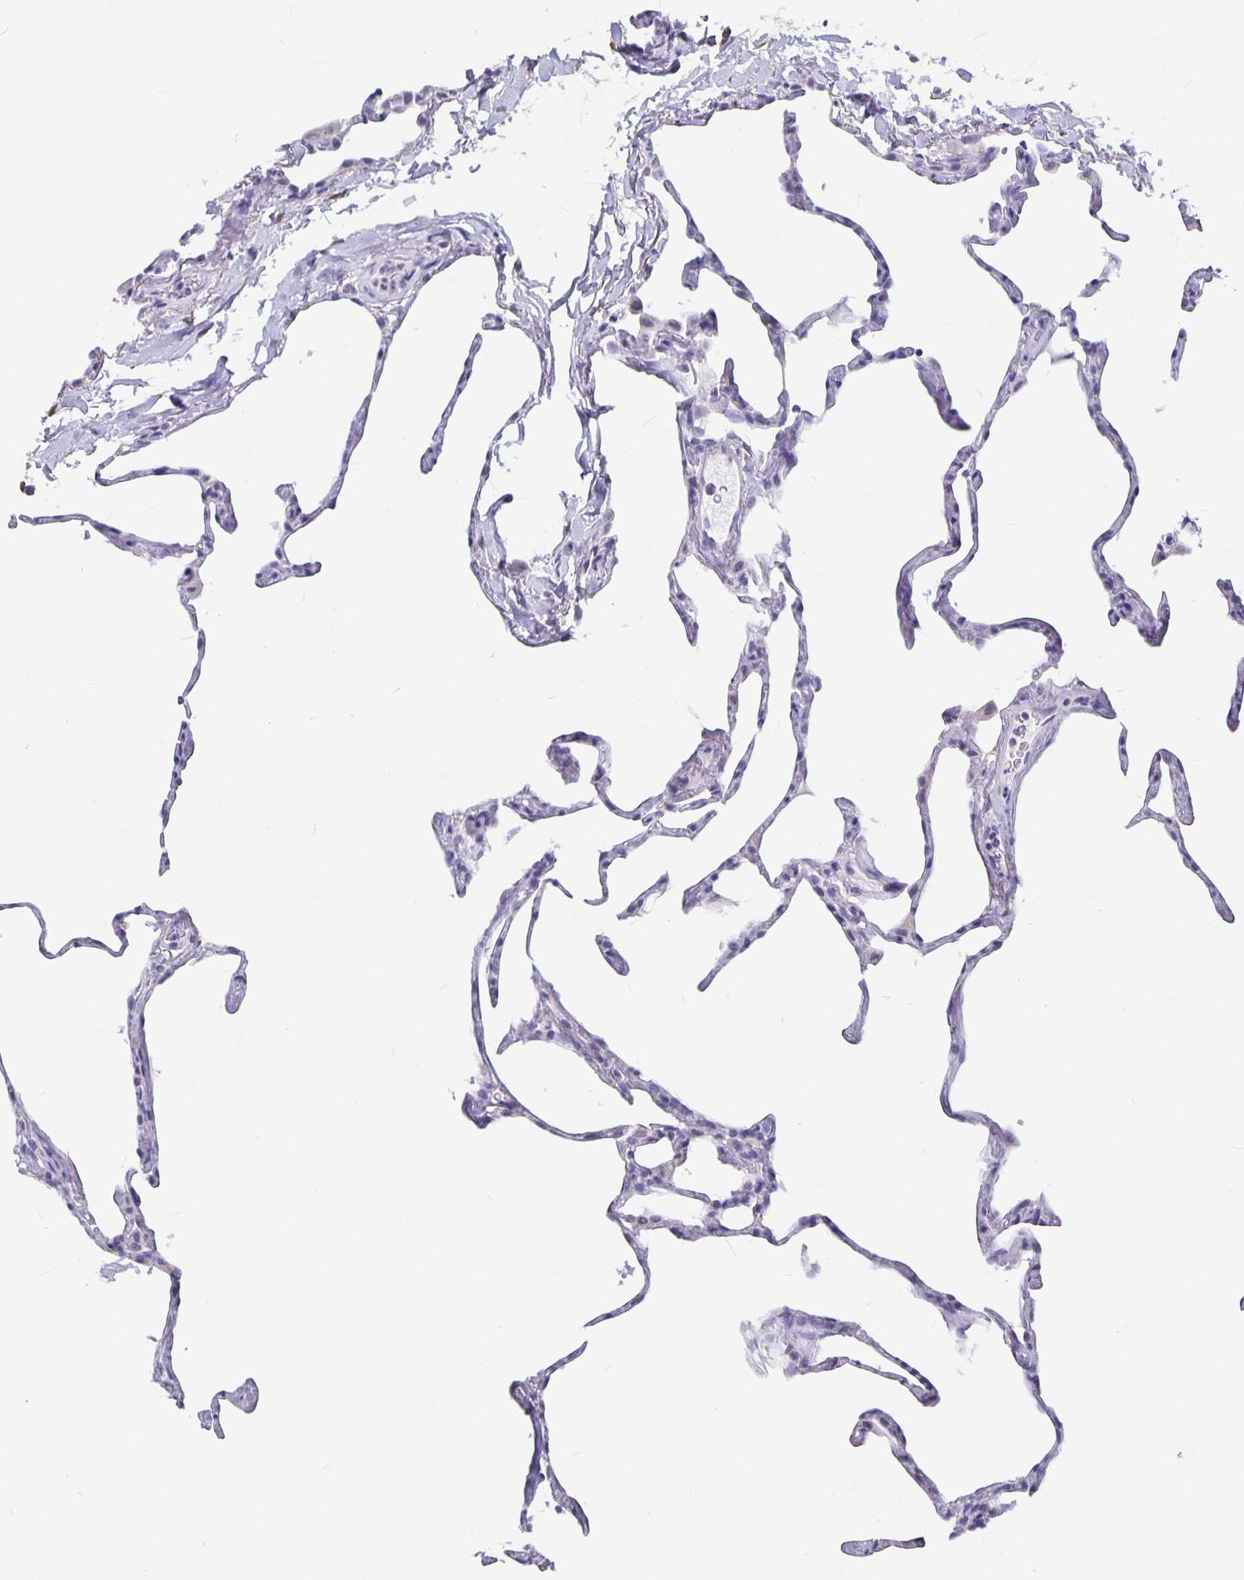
{"staining": {"intensity": "negative", "quantity": "none", "location": "none"}, "tissue": "lung", "cell_type": "Alveolar cells", "image_type": "normal", "snomed": [{"axis": "morphology", "description": "Normal tissue, NOS"}, {"axis": "topography", "description": "Lung"}], "caption": "High power microscopy micrograph of an IHC histopathology image of benign lung, revealing no significant expression in alveolar cells. (DAB IHC, high magnification).", "gene": "OLIG2", "patient": {"sex": "male", "age": 65}}